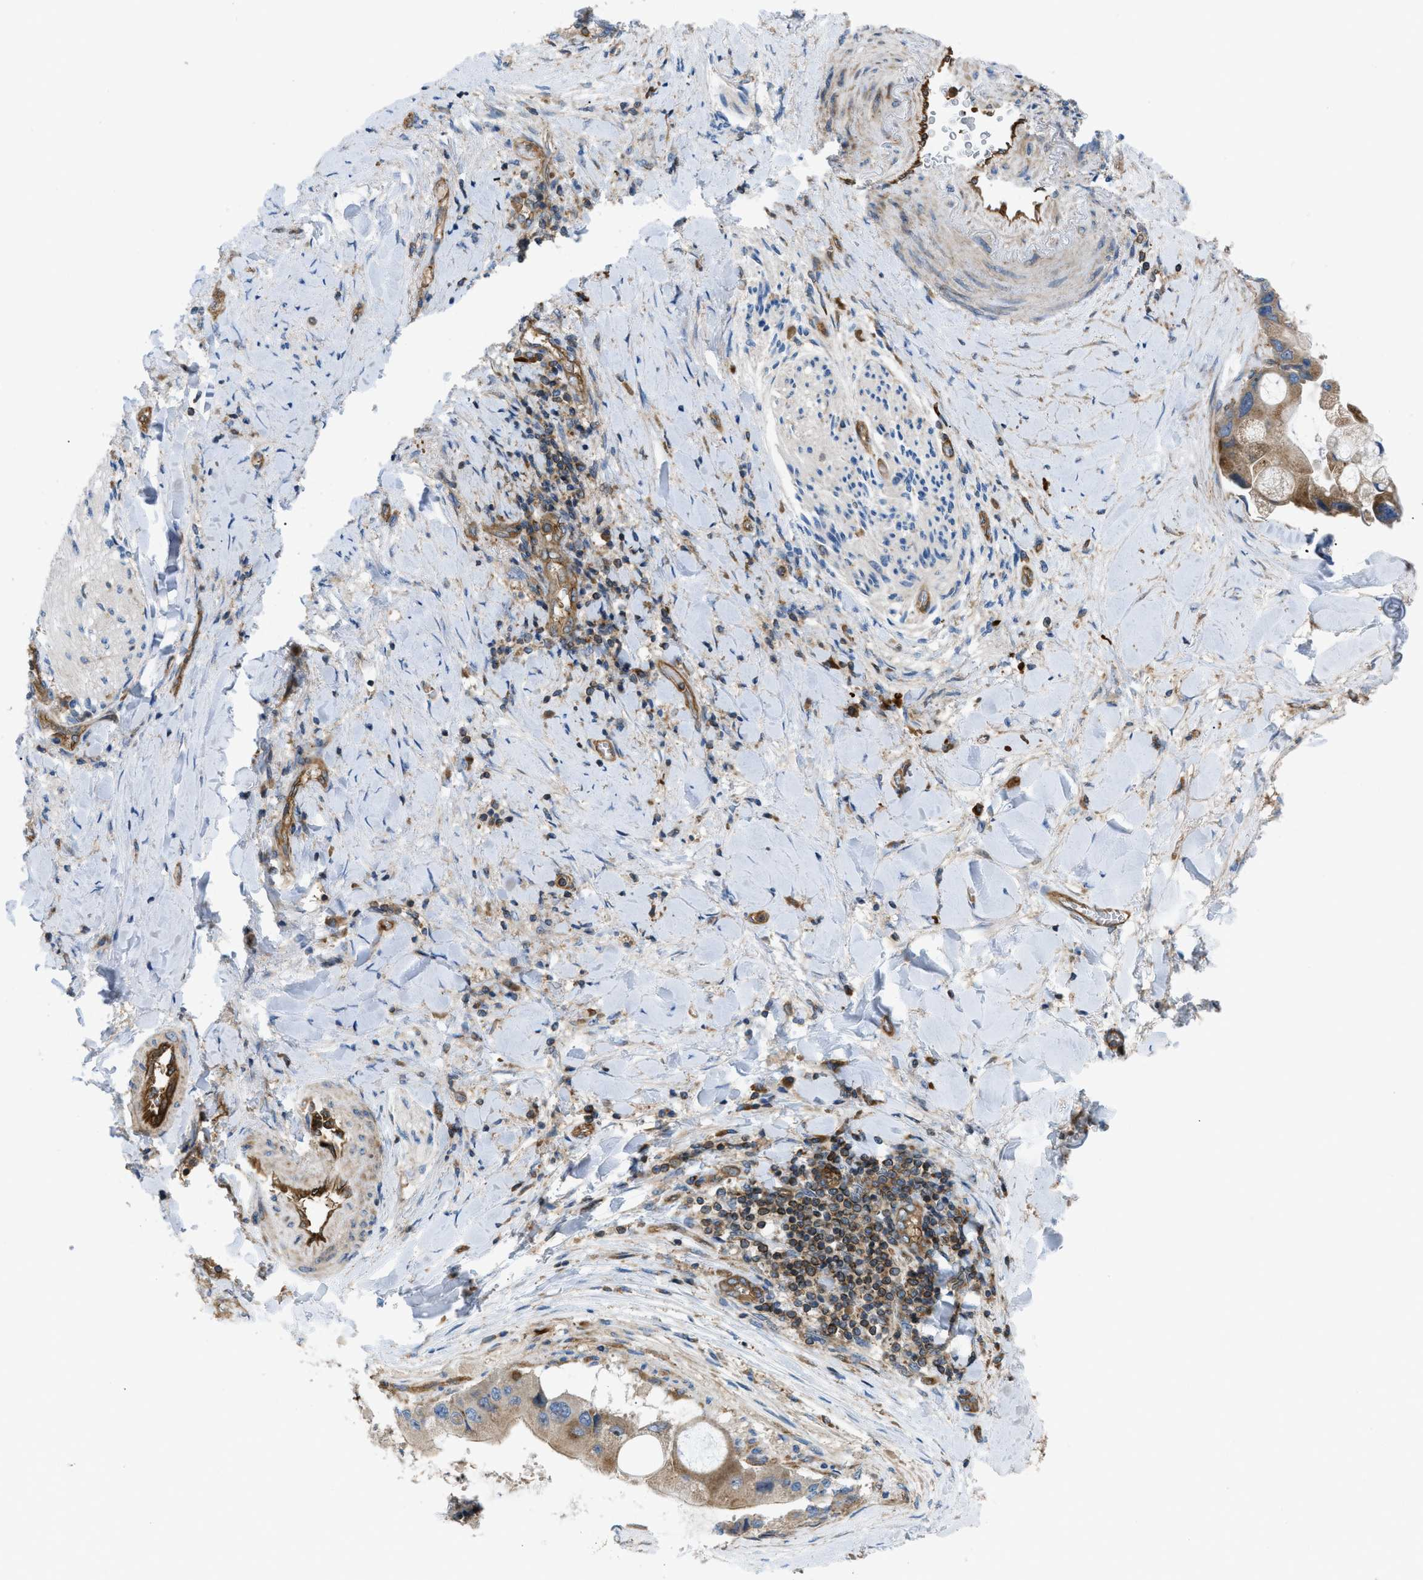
{"staining": {"intensity": "moderate", "quantity": ">75%", "location": "cytoplasmic/membranous"}, "tissue": "liver cancer", "cell_type": "Tumor cells", "image_type": "cancer", "snomed": [{"axis": "morphology", "description": "Cholangiocarcinoma"}, {"axis": "topography", "description": "Liver"}], "caption": "Liver cholangiocarcinoma stained for a protein (brown) demonstrates moderate cytoplasmic/membranous positive positivity in about >75% of tumor cells.", "gene": "ATP2A3", "patient": {"sex": "male", "age": 50}}